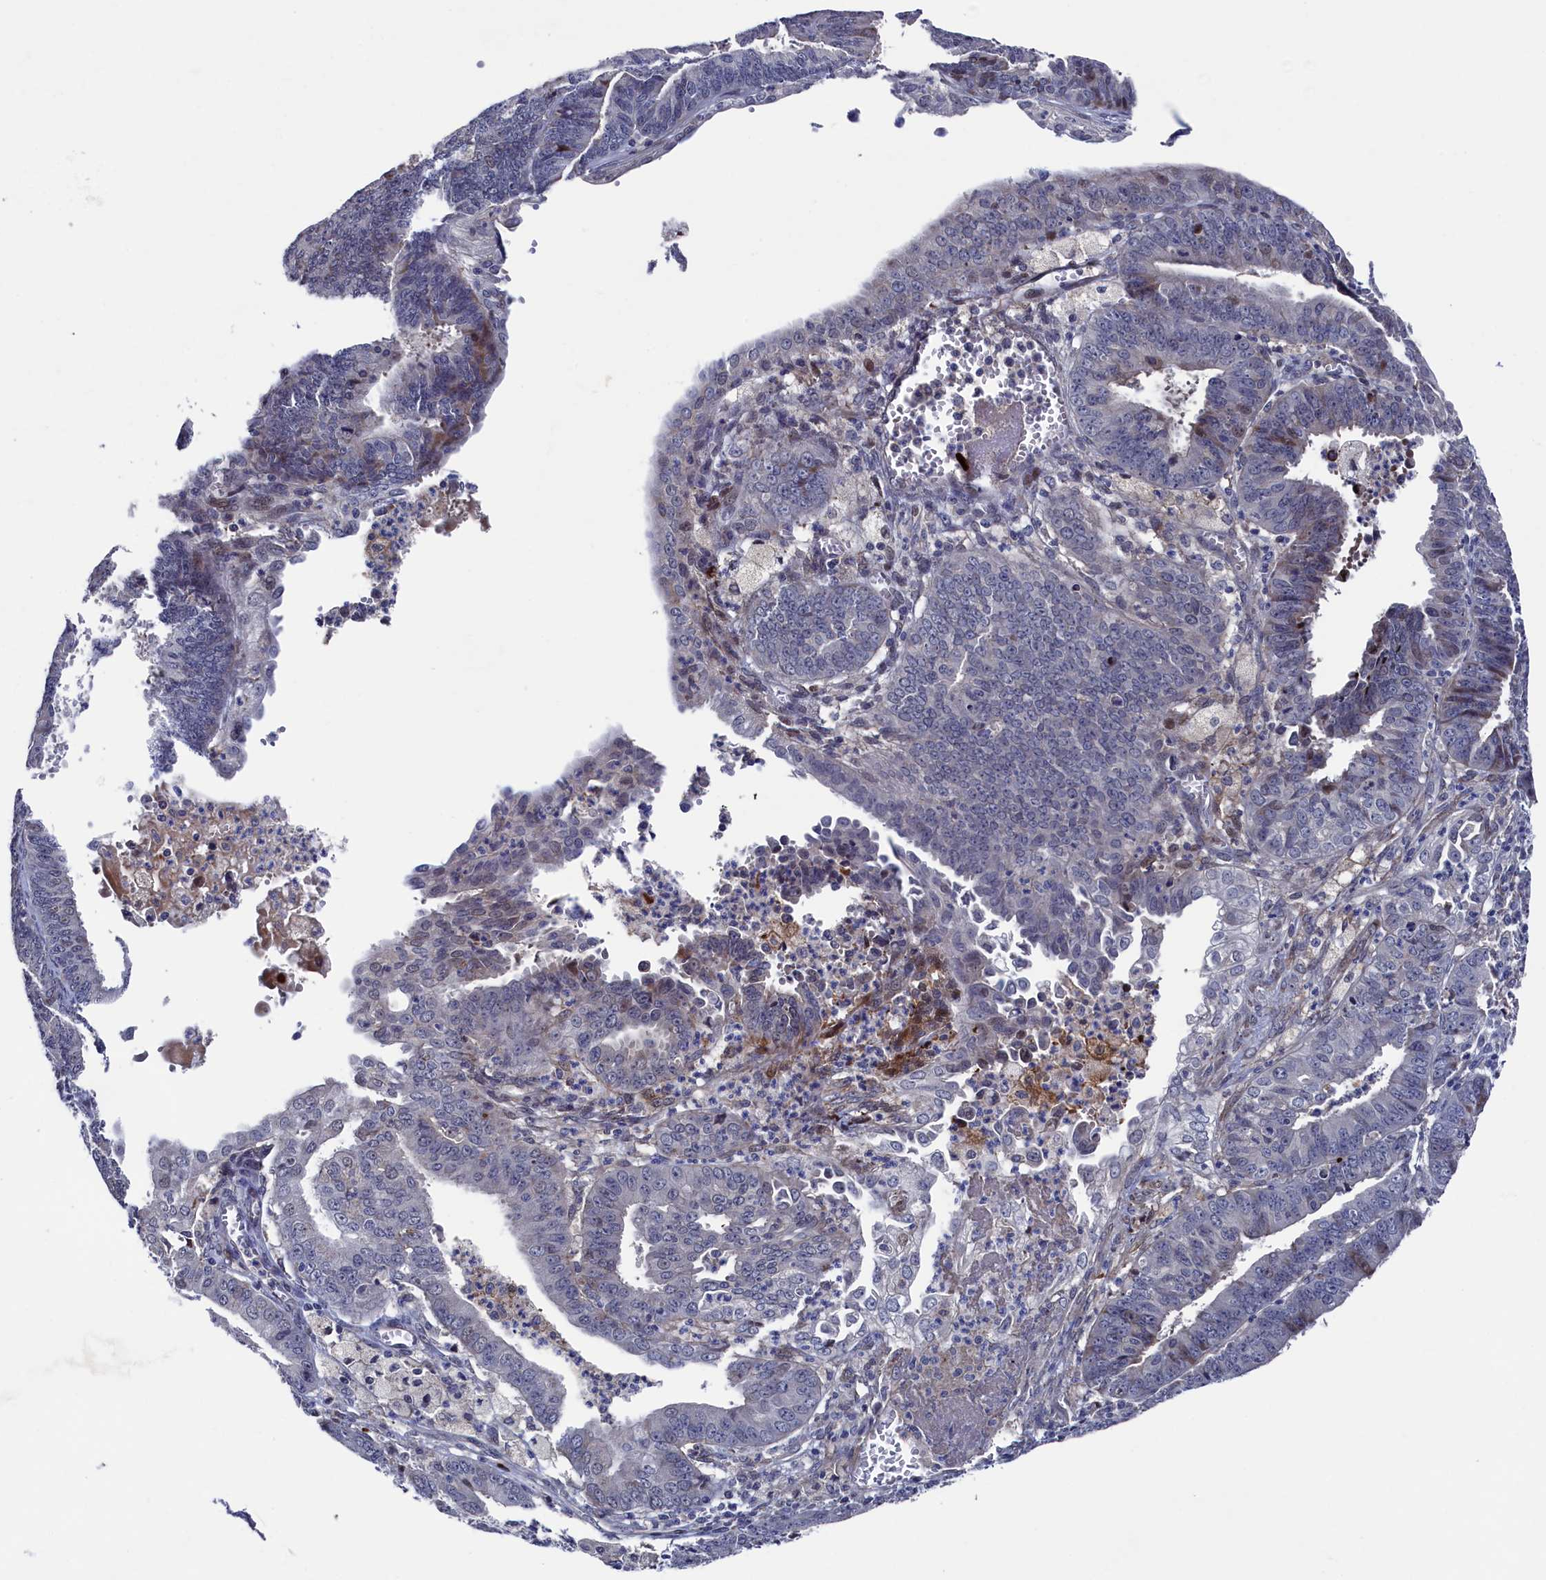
{"staining": {"intensity": "moderate", "quantity": "<25%", "location": "cytoplasmic/membranous,nuclear"}, "tissue": "endometrial cancer", "cell_type": "Tumor cells", "image_type": "cancer", "snomed": [{"axis": "morphology", "description": "Adenocarcinoma, NOS"}, {"axis": "topography", "description": "Endometrium"}], "caption": "Adenocarcinoma (endometrial) stained with DAB (3,3'-diaminobenzidine) immunohistochemistry (IHC) shows low levels of moderate cytoplasmic/membranous and nuclear staining in about <25% of tumor cells.", "gene": "ZNF891", "patient": {"sex": "female", "age": 73}}